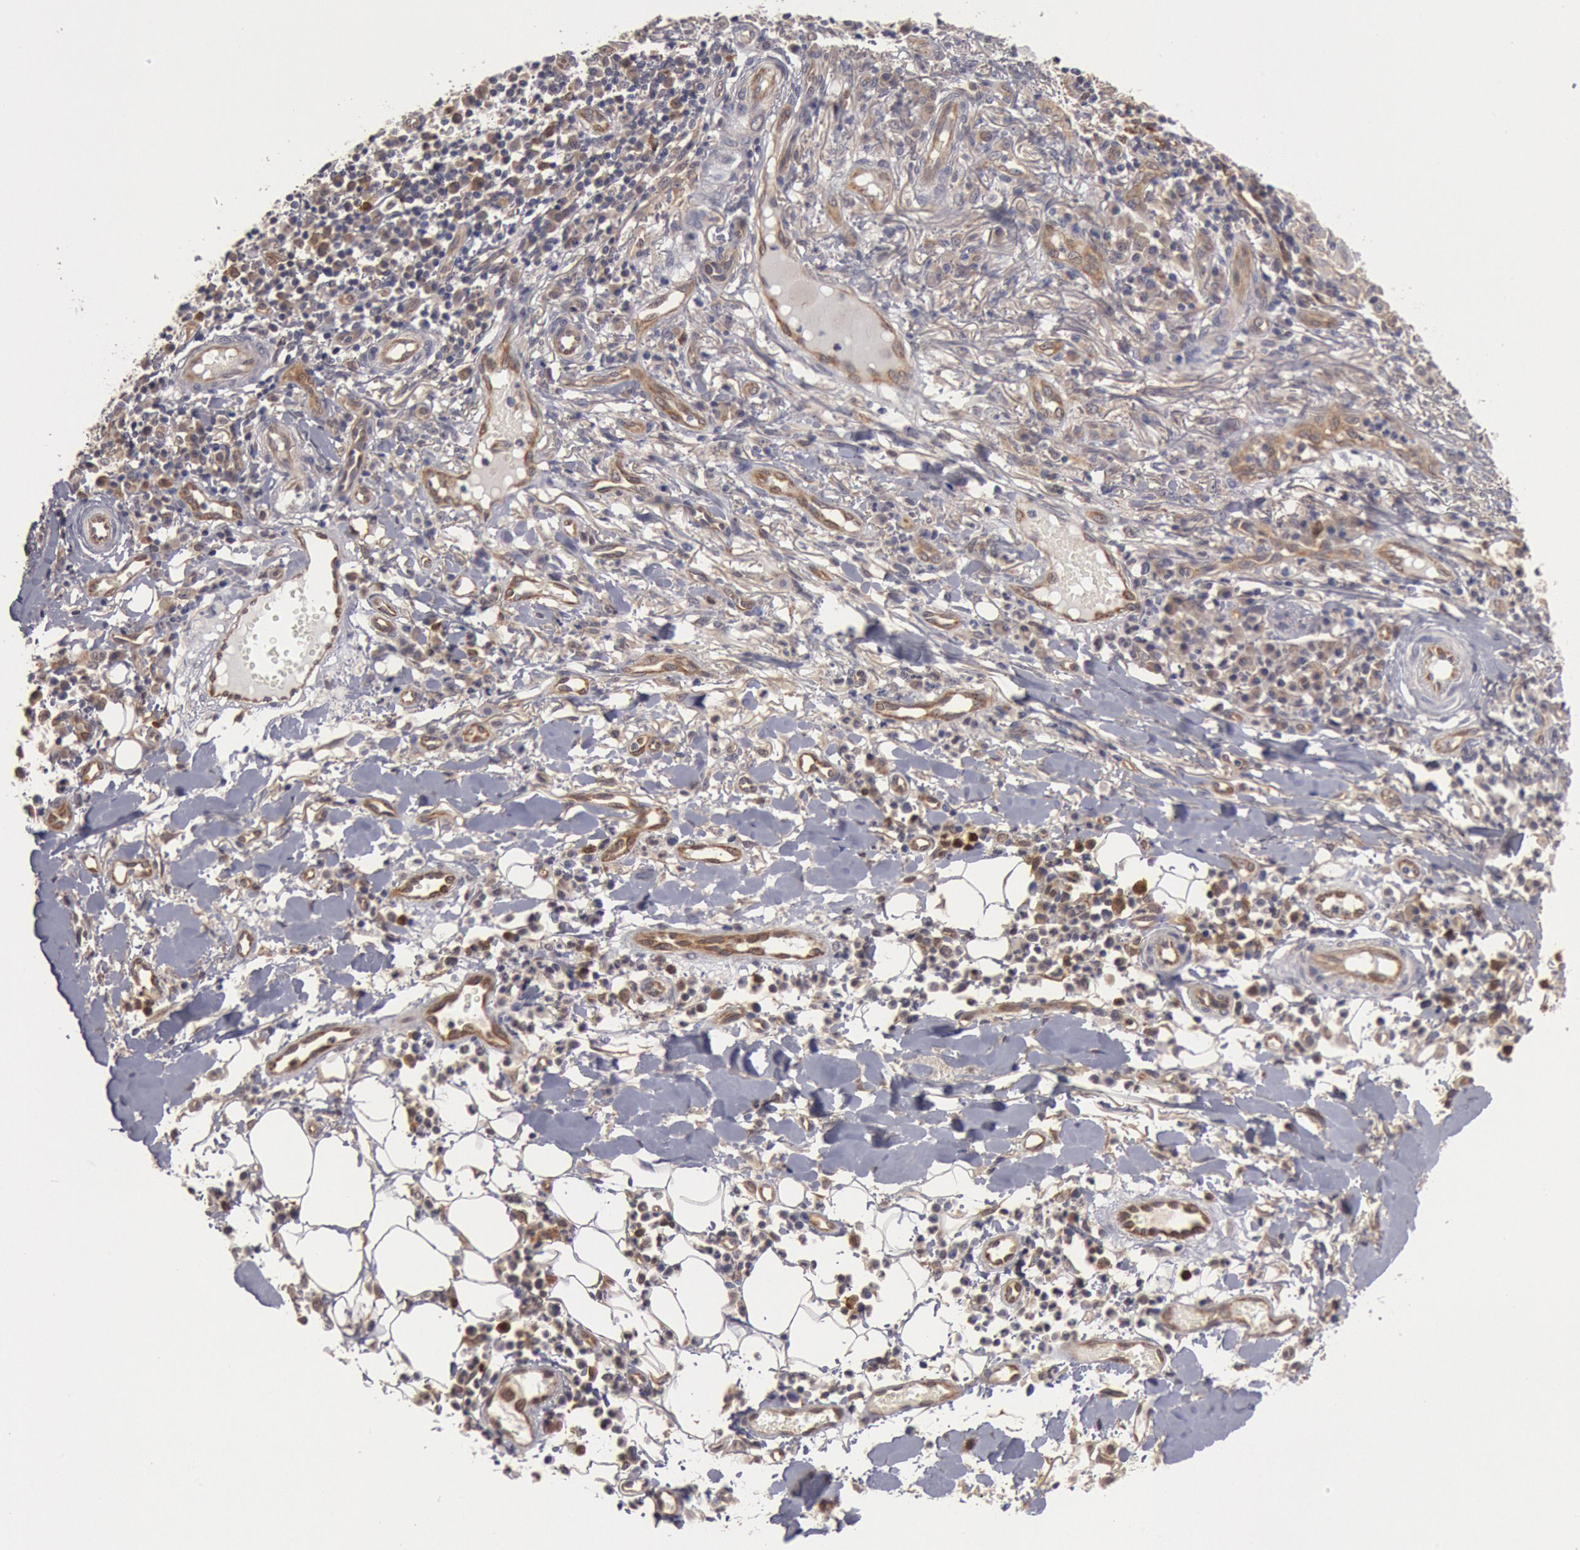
{"staining": {"intensity": "weak", "quantity": "25%-75%", "location": "cytoplasmic/membranous"}, "tissue": "skin cancer", "cell_type": "Tumor cells", "image_type": "cancer", "snomed": [{"axis": "morphology", "description": "Squamous cell carcinoma, NOS"}, {"axis": "topography", "description": "Skin"}], "caption": "An image of human skin cancer stained for a protein reveals weak cytoplasmic/membranous brown staining in tumor cells. (DAB (3,3'-diaminobenzidine) IHC, brown staining for protein, blue staining for nuclei).", "gene": "DNAJA1", "patient": {"sex": "female", "age": 89}}